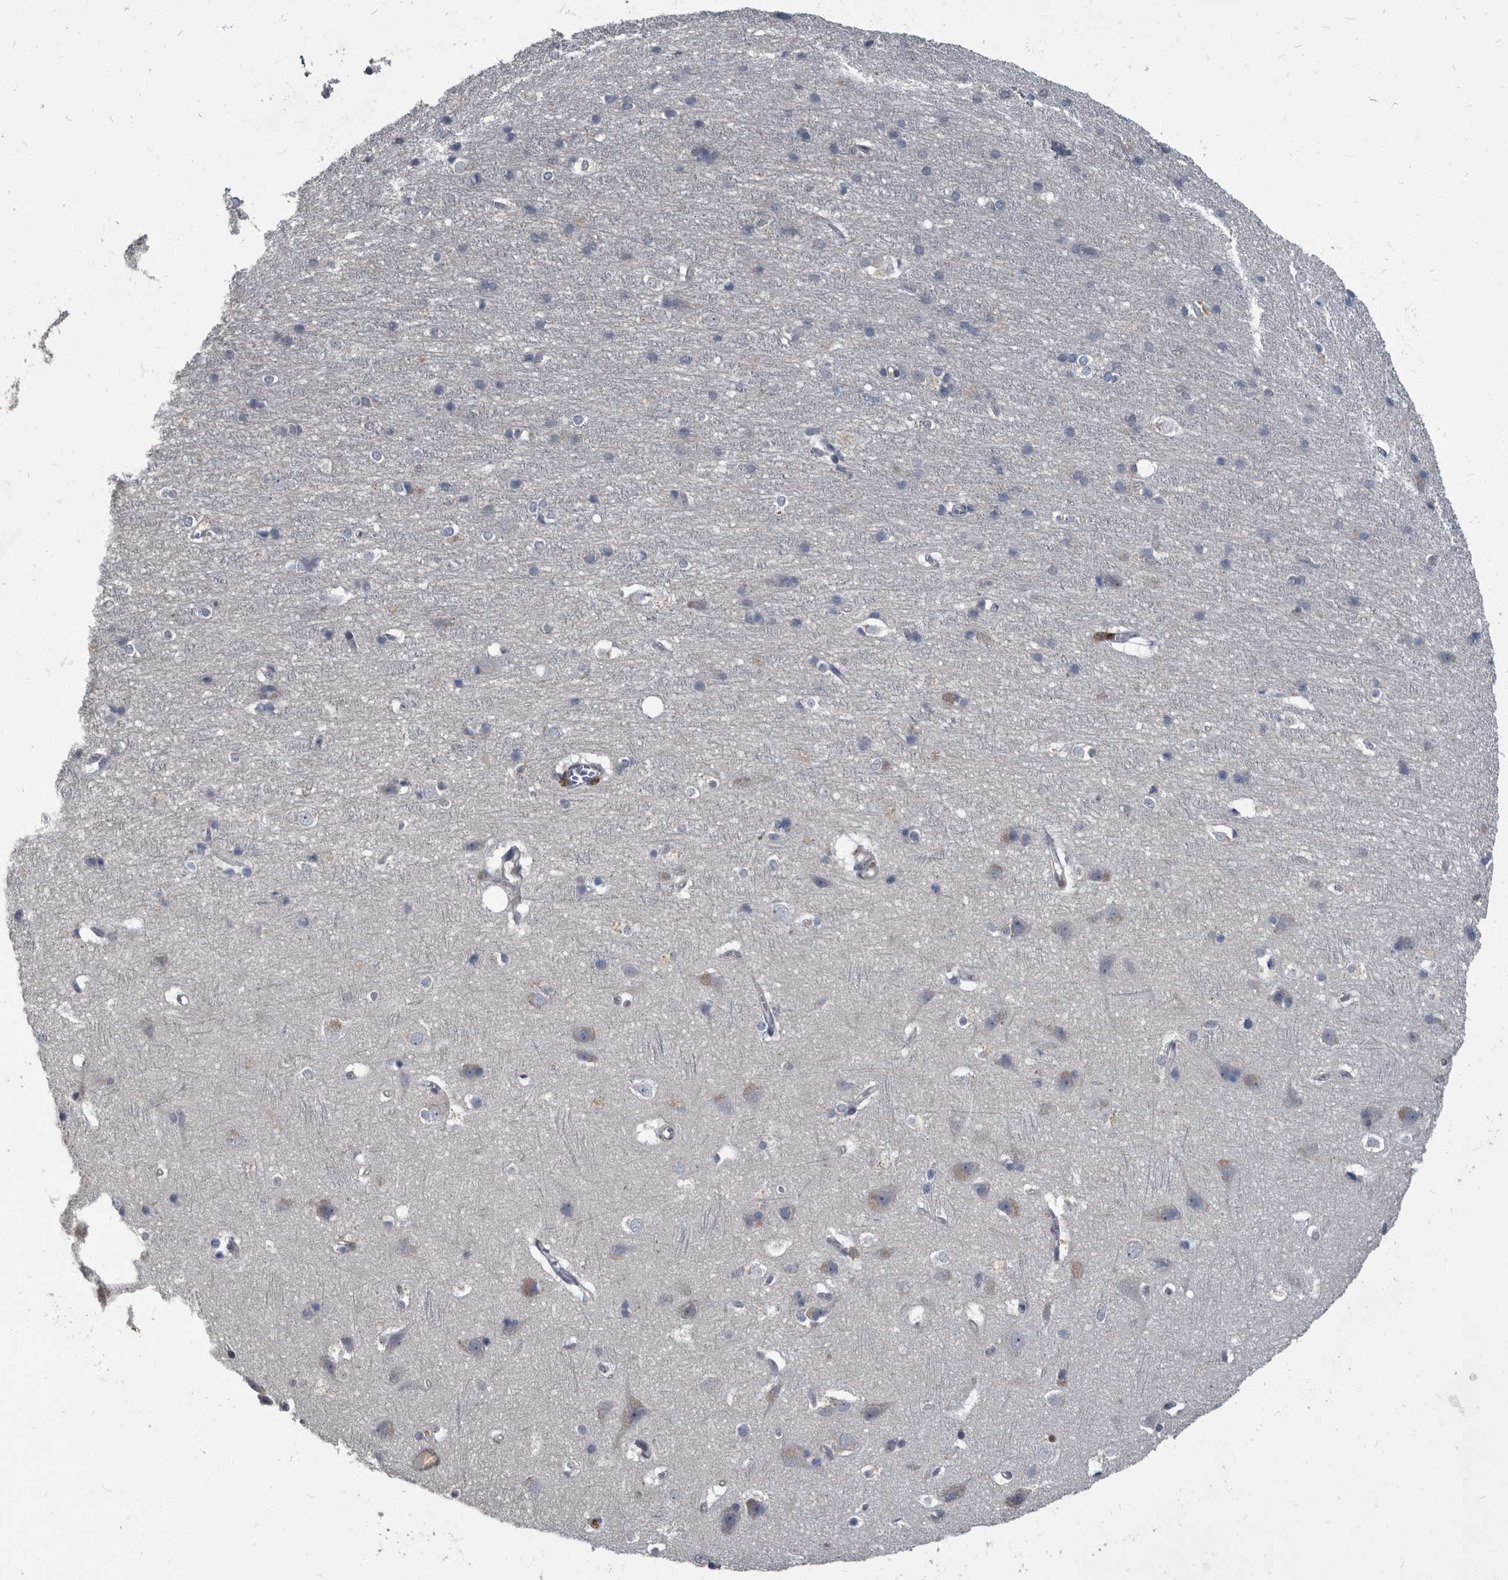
{"staining": {"intensity": "weak", "quantity": "<25%", "location": "cytoplasmic/membranous"}, "tissue": "cerebral cortex", "cell_type": "Endothelial cells", "image_type": "normal", "snomed": [{"axis": "morphology", "description": "Normal tissue, NOS"}, {"axis": "topography", "description": "Cerebral cortex"}], "caption": "Immunohistochemical staining of benign human cerebral cortex displays no significant staining in endothelial cells. The staining was performed using DAB to visualize the protein expression in brown, while the nuclei were stained in blue with hematoxylin (Magnification: 20x).", "gene": "CDV3", "patient": {"sex": "male", "age": 54}}